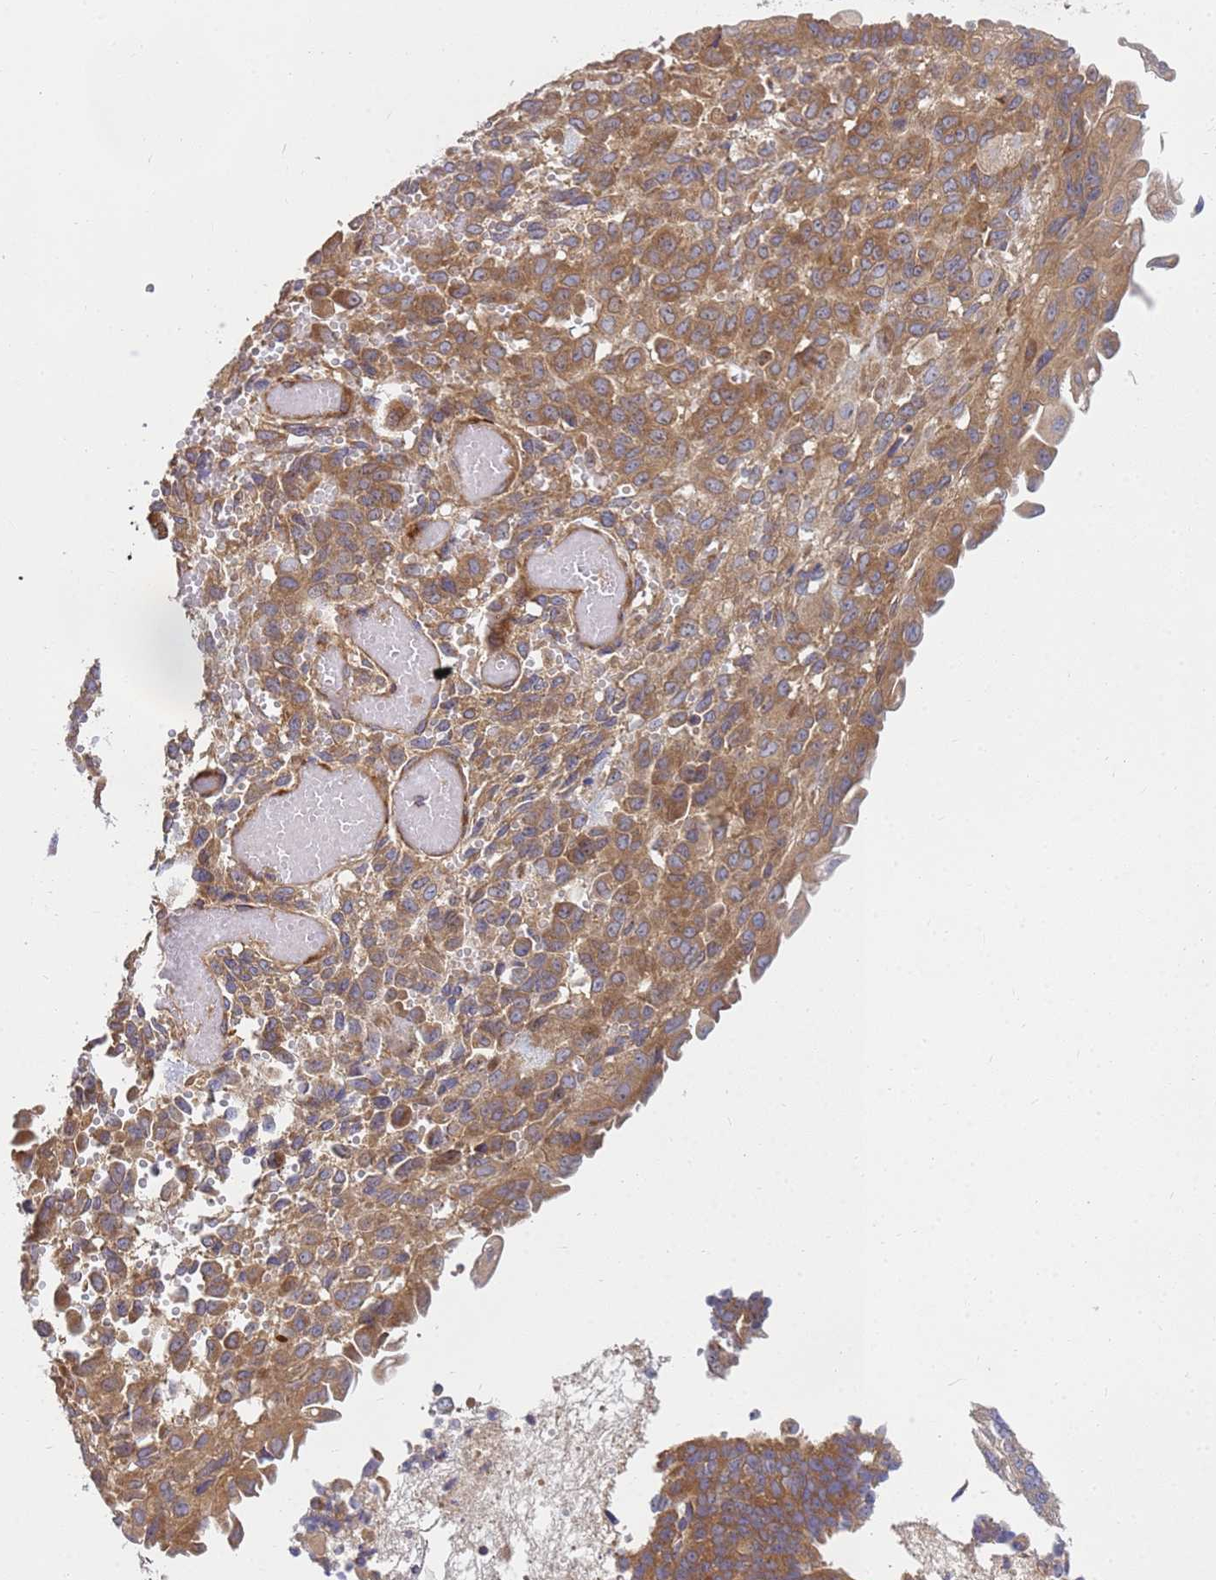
{"staining": {"intensity": "moderate", "quantity": ">75%", "location": "cytoplasmic/membranous"}, "tissue": "endometrial cancer", "cell_type": "Tumor cells", "image_type": "cancer", "snomed": [{"axis": "morphology", "description": "Adenocarcinoma, NOS"}, {"axis": "topography", "description": "Endometrium"}], "caption": "Immunohistochemical staining of human endometrial adenocarcinoma shows medium levels of moderate cytoplasmic/membranous expression in about >75% of tumor cells.", "gene": "BECN1", "patient": {"sex": "female", "age": 32}}